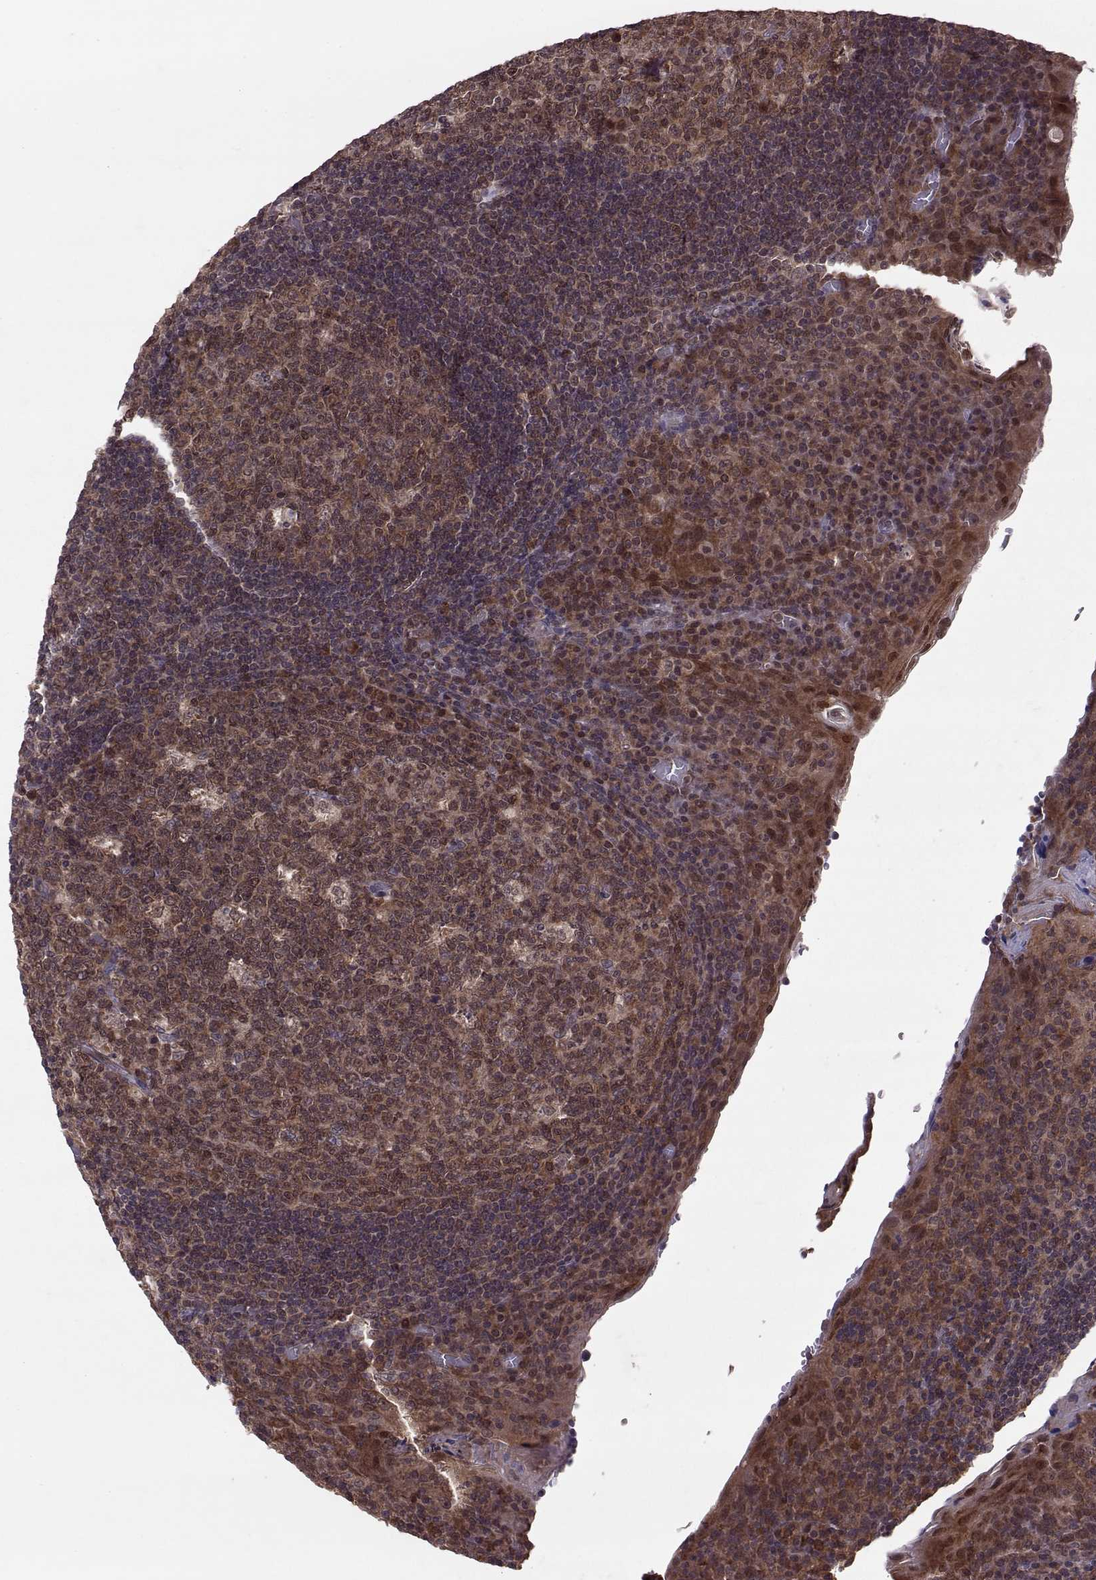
{"staining": {"intensity": "moderate", "quantity": ">75%", "location": "cytoplasmic/membranous,nuclear"}, "tissue": "tonsil", "cell_type": "Germinal center cells", "image_type": "normal", "snomed": [{"axis": "morphology", "description": "Normal tissue, NOS"}, {"axis": "topography", "description": "Tonsil"}], "caption": "IHC (DAB) staining of unremarkable human tonsil demonstrates moderate cytoplasmic/membranous,nuclear protein staining in about >75% of germinal center cells. (DAB = brown stain, brightfield microscopy at high magnification).", "gene": "PPP2R2A", "patient": {"sex": "male", "age": 17}}